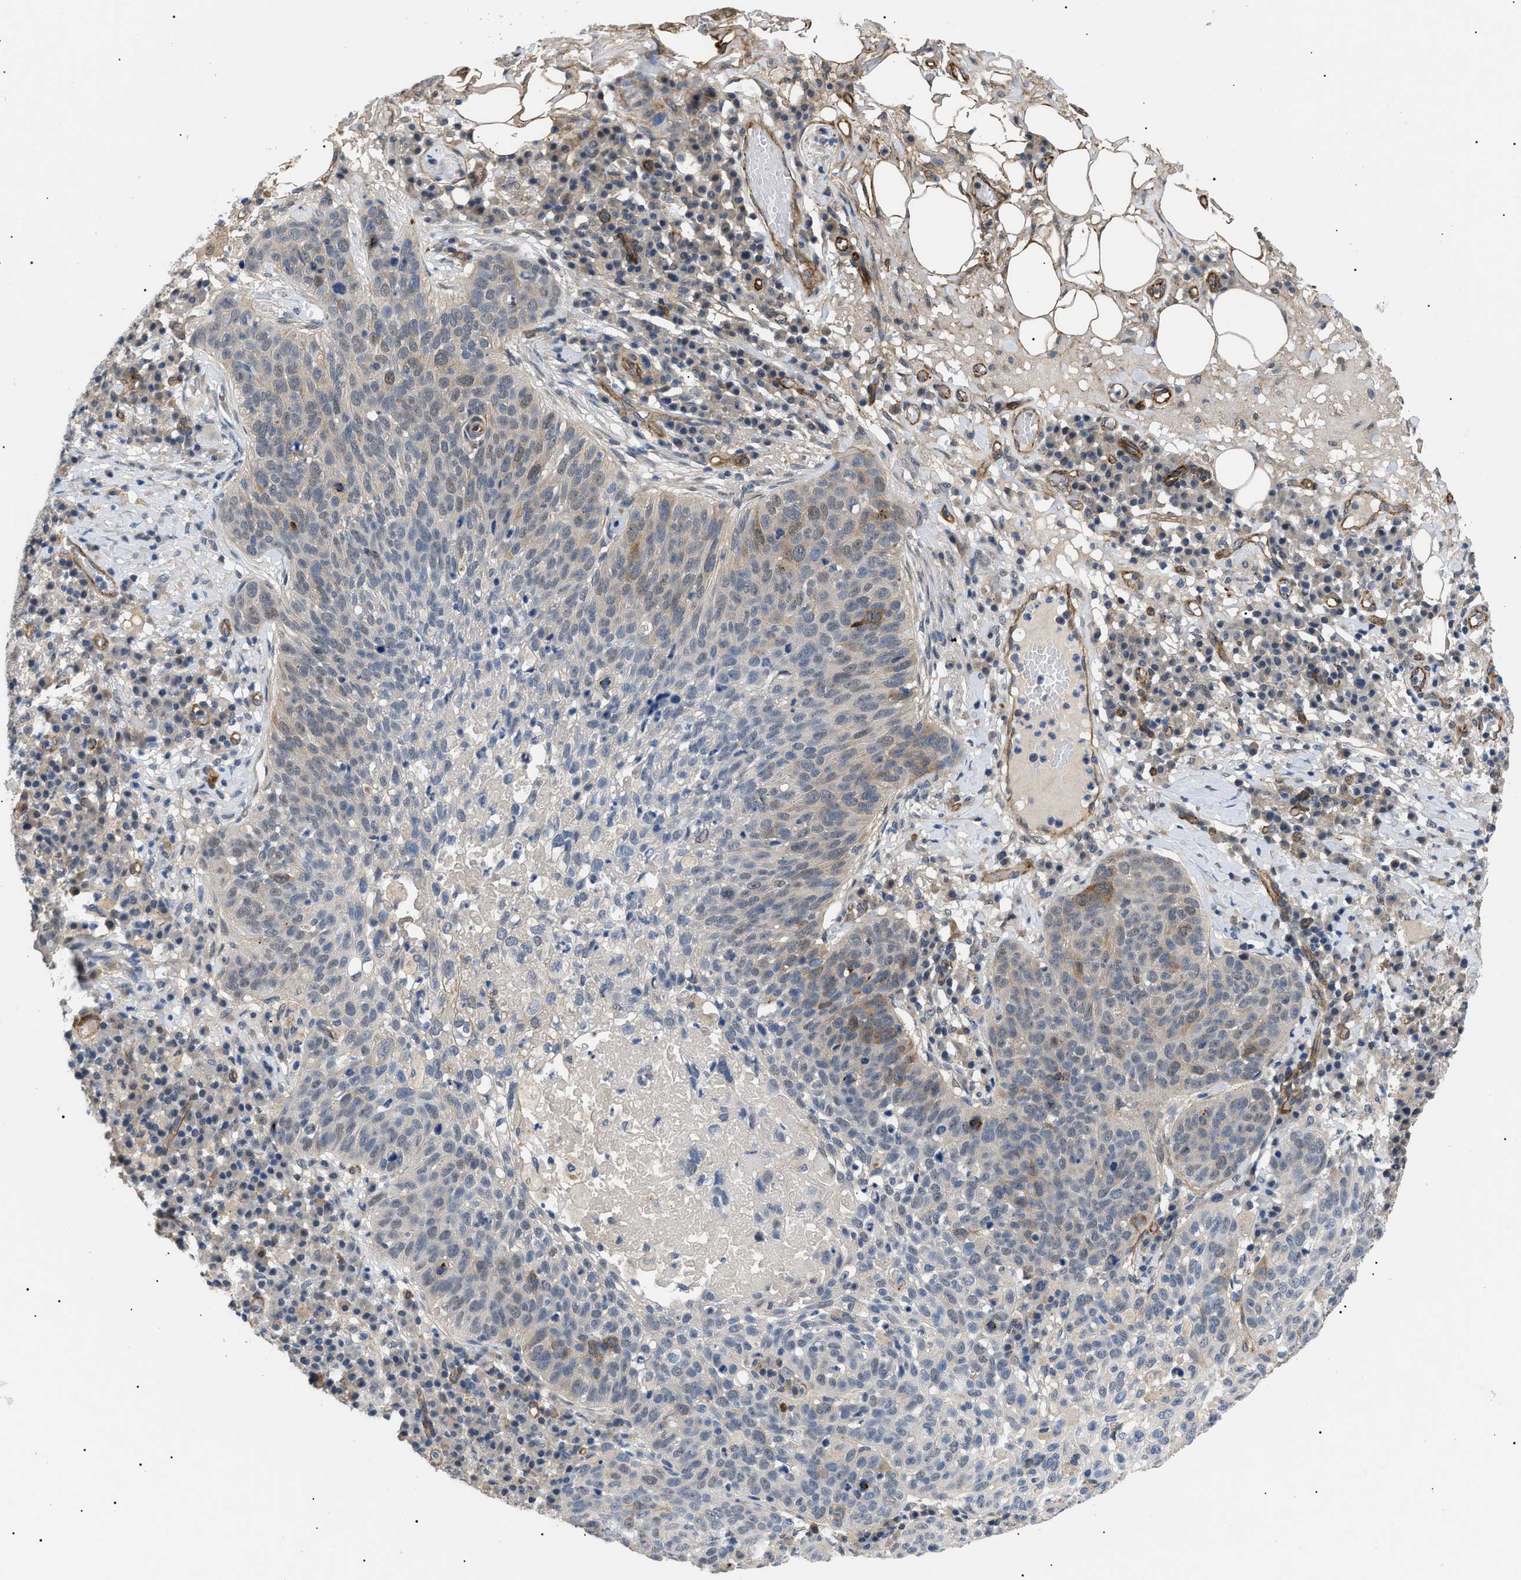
{"staining": {"intensity": "weak", "quantity": "25%-75%", "location": "nuclear"}, "tissue": "skin cancer", "cell_type": "Tumor cells", "image_type": "cancer", "snomed": [{"axis": "morphology", "description": "Squamous cell carcinoma in situ, NOS"}, {"axis": "morphology", "description": "Squamous cell carcinoma, NOS"}, {"axis": "topography", "description": "Skin"}], "caption": "Human skin squamous cell carcinoma in situ stained for a protein (brown) demonstrates weak nuclear positive staining in approximately 25%-75% of tumor cells.", "gene": "CRCP", "patient": {"sex": "male", "age": 93}}